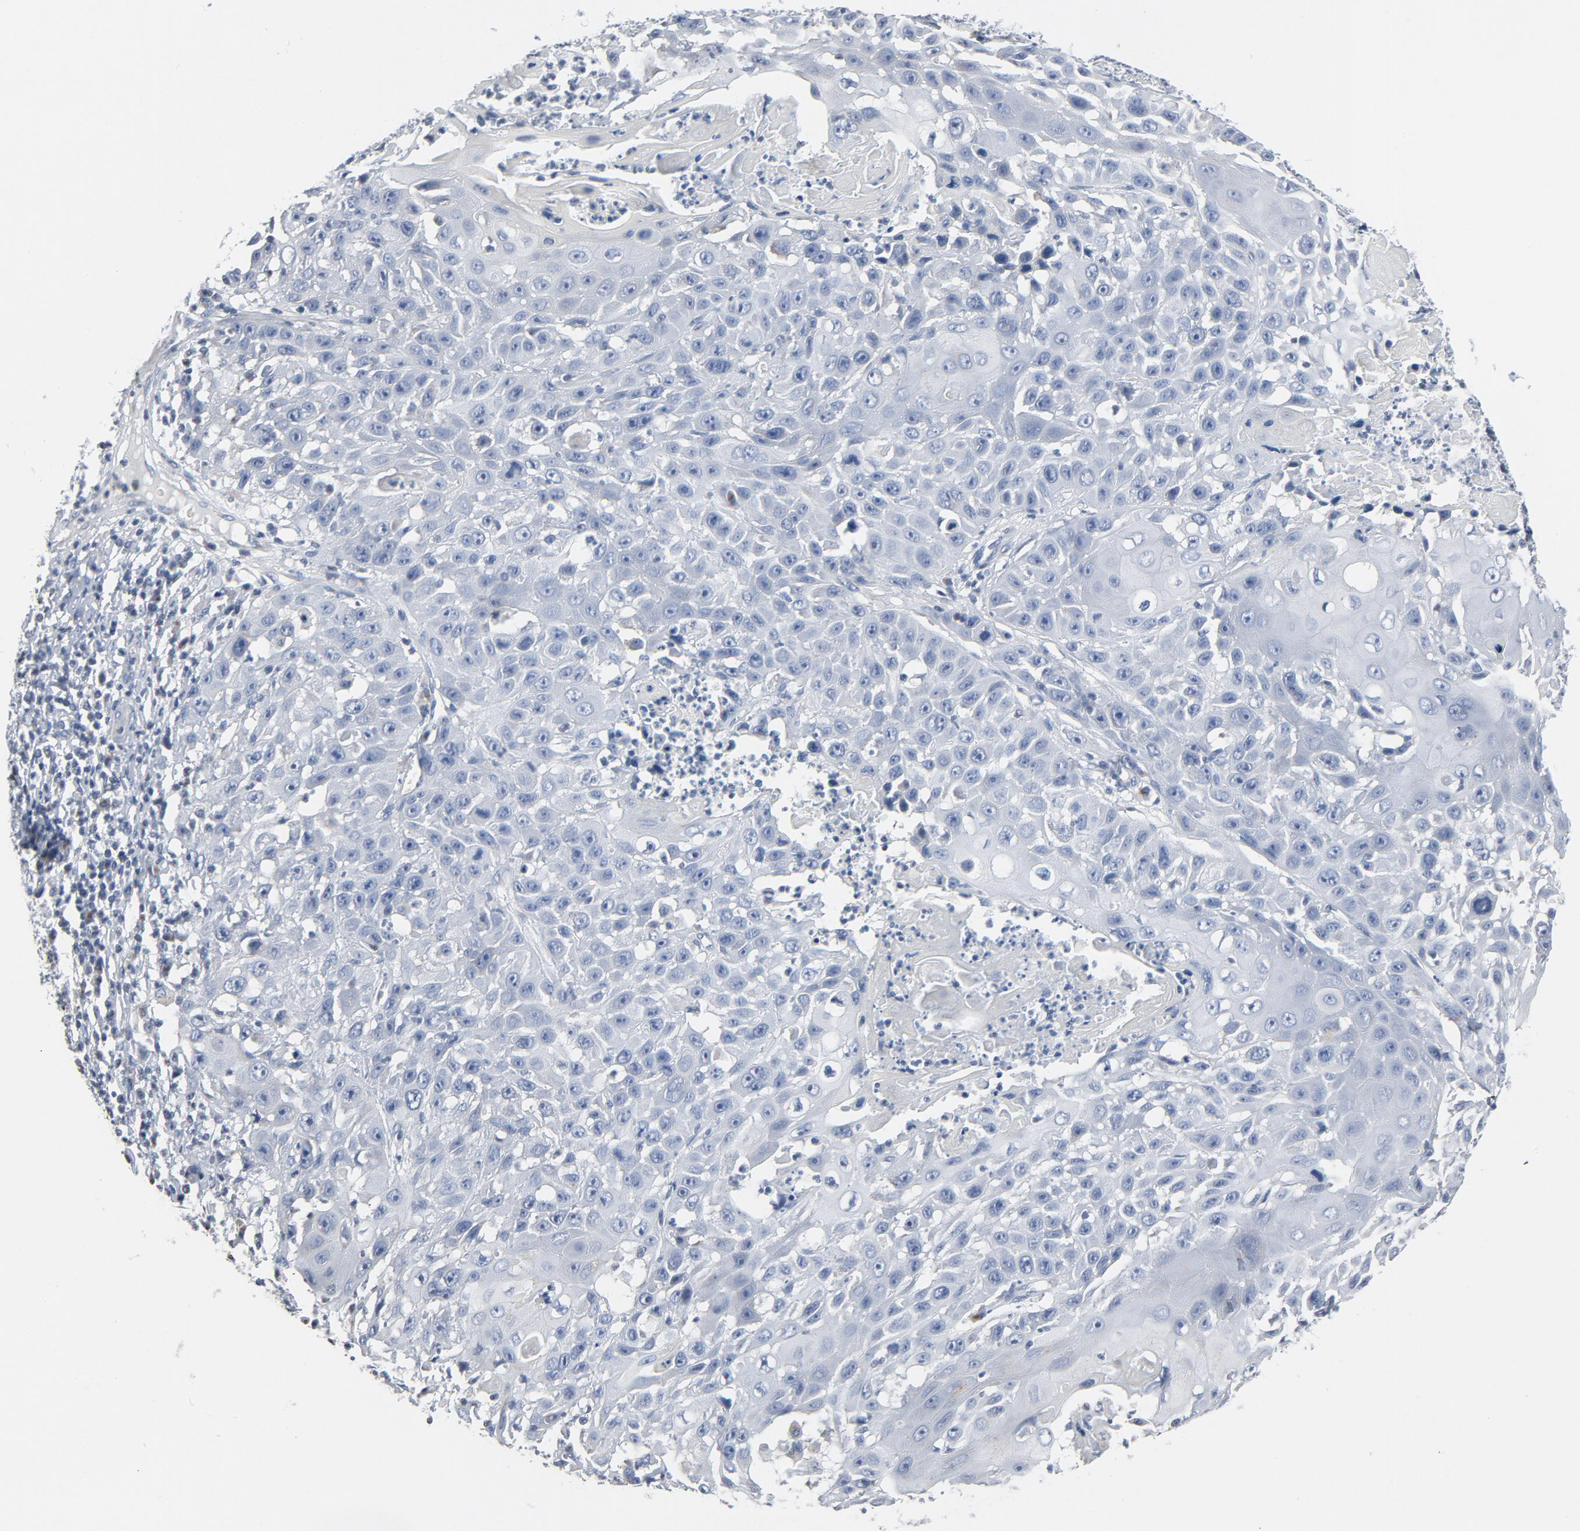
{"staining": {"intensity": "weak", "quantity": "<25%", "location": "cytoplasmic/membranous"}, "tissue": "cervical cancer", "cell_type": "Tumor cells", "image_type": "cancer", "snomed": [{"axis": "morphology", "description": "Squamous cell carcinoma, NOS"}, {"axis": "topography", "description": "Cervix"}], "caption": "An IHC micrograph of cervical squamous cell carcinoma is shown. There is no staining in tumor cells of cervical squamous cell carcinoma. Nuclei are stained in blue.", "gene": "YIPF6", "patient": {"sex": "female", "age": 39}}